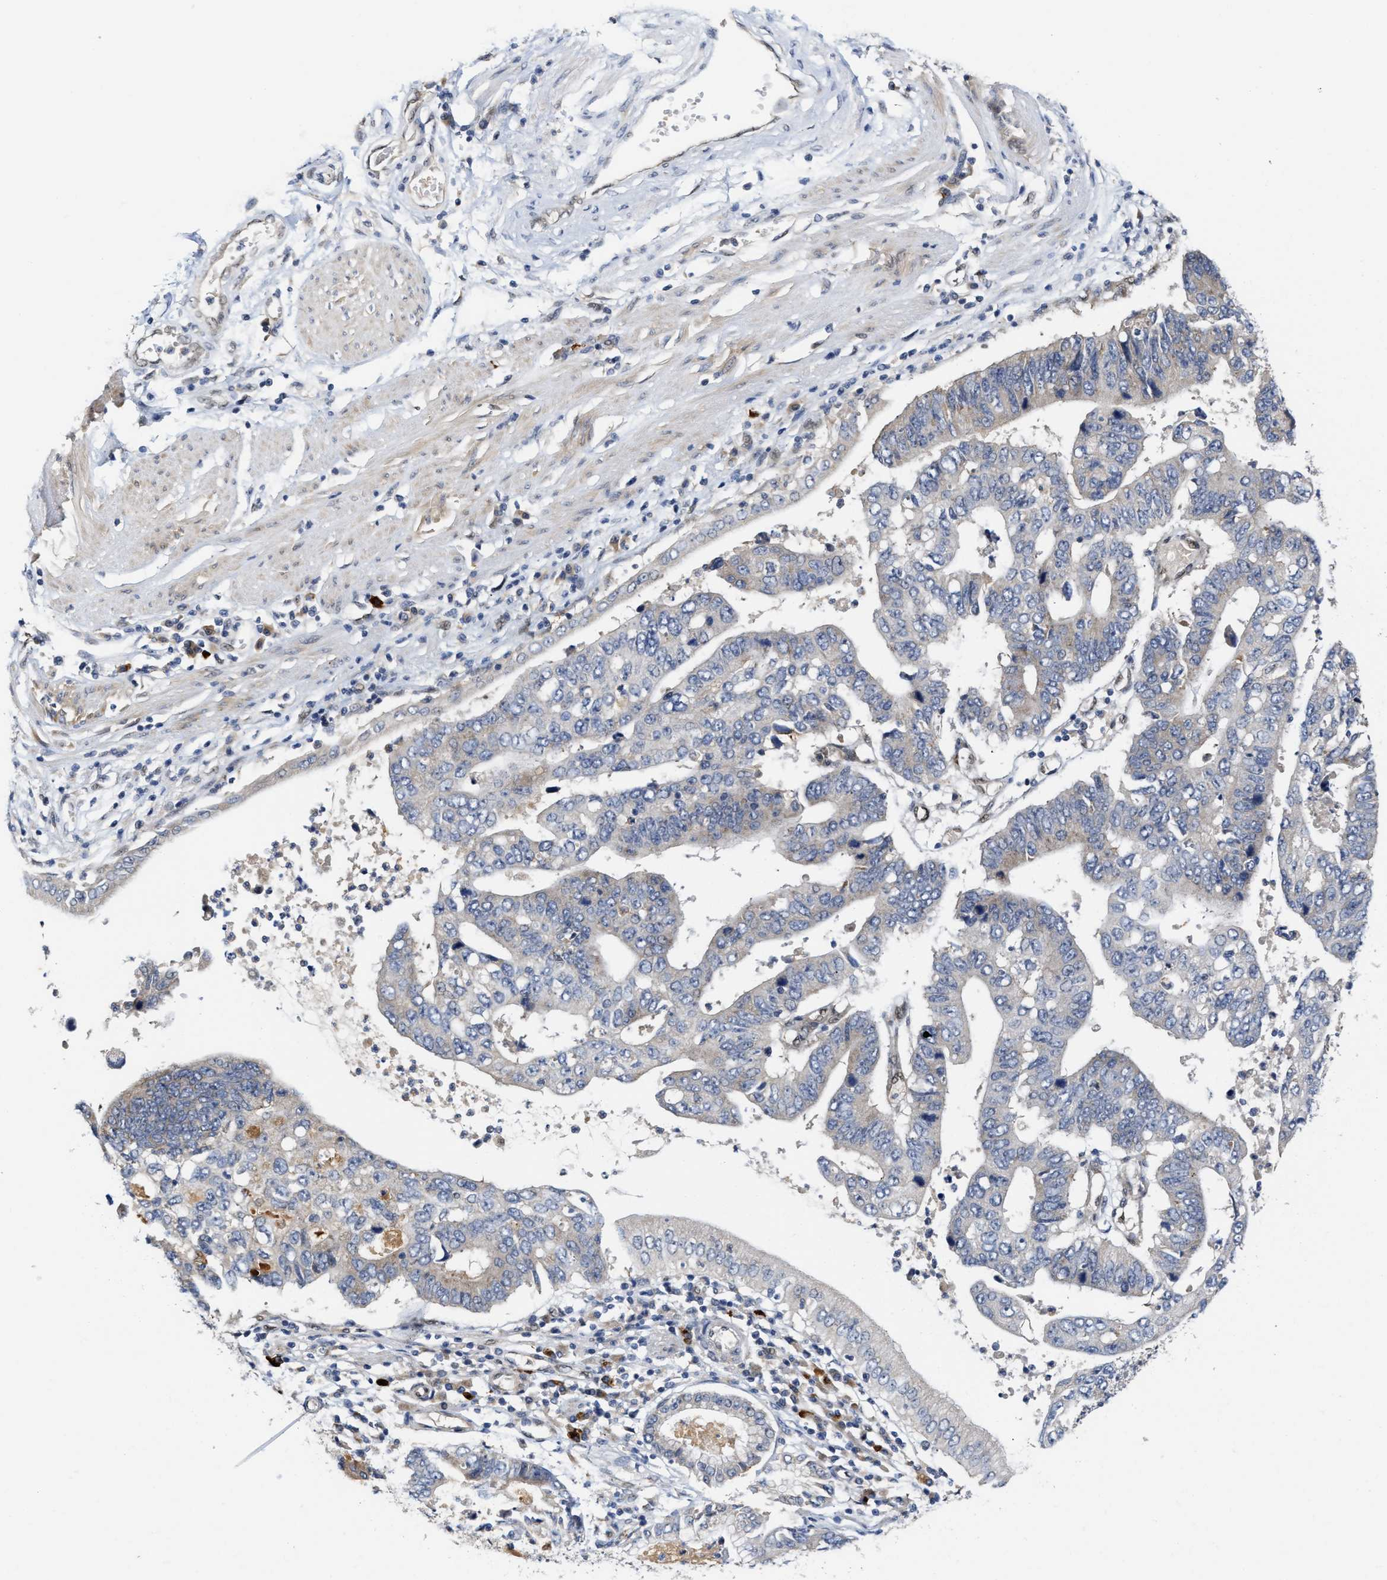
{"staining": {"intensity": "weak", "quantity": "<25%", "location": "cytoplasmic/membranous"}, "tissue": "stomach cancer", "cell_type": "Tumor cells", "image_type": "cancer", "snomed": [{"axis": "morphology", "description": "Adenocarcinoma, NOS"}, {"axis": "topography", "description": "Stomach"}], "caption": "Photomicrograph shows no protein positivity in tumor cells of stomach cancer (adenocarcinoma) tissue.", "gene": "TCF4", "patient": {"sex": "male", "age": 59}}